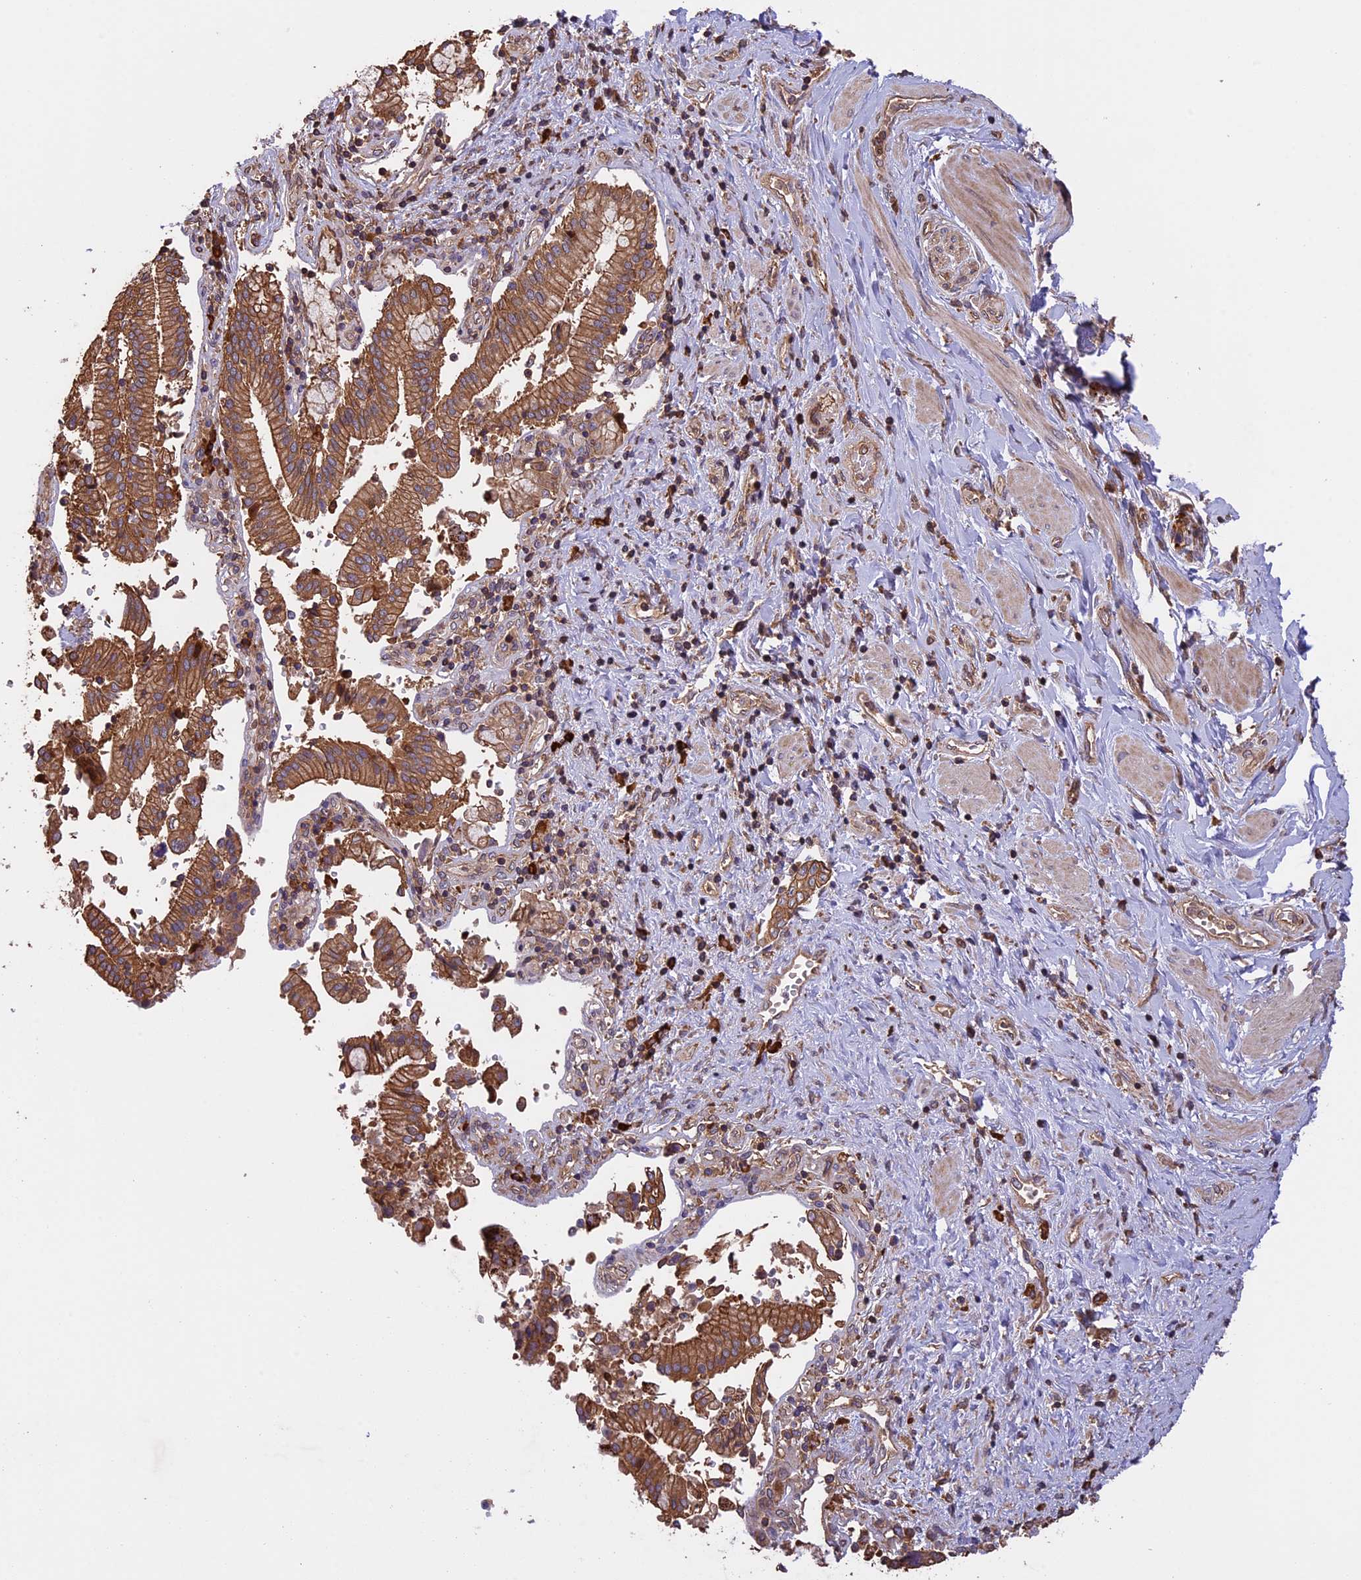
{"staining": {"intensity": "moderate", "quantity": ">75%", "location": "cytoplasmic/membranous"}, "tissue": "pancreatic cancer", "cell_type": "Tumor cells", "image_type": "cancer", "snomed": [{"axis": "morphology", "description": "Adenocarcinoma, NOS"}, {"axis": "topography", "description": "Pancreas"}], "caption": "The immunohistochemical stain labels moderate cytoplasmic/membranous staining in tumor cells of pancreatic adenocarcinoma tissue.", "gene": "GAS8", "patient": {"sex": "male", "age": 46}}